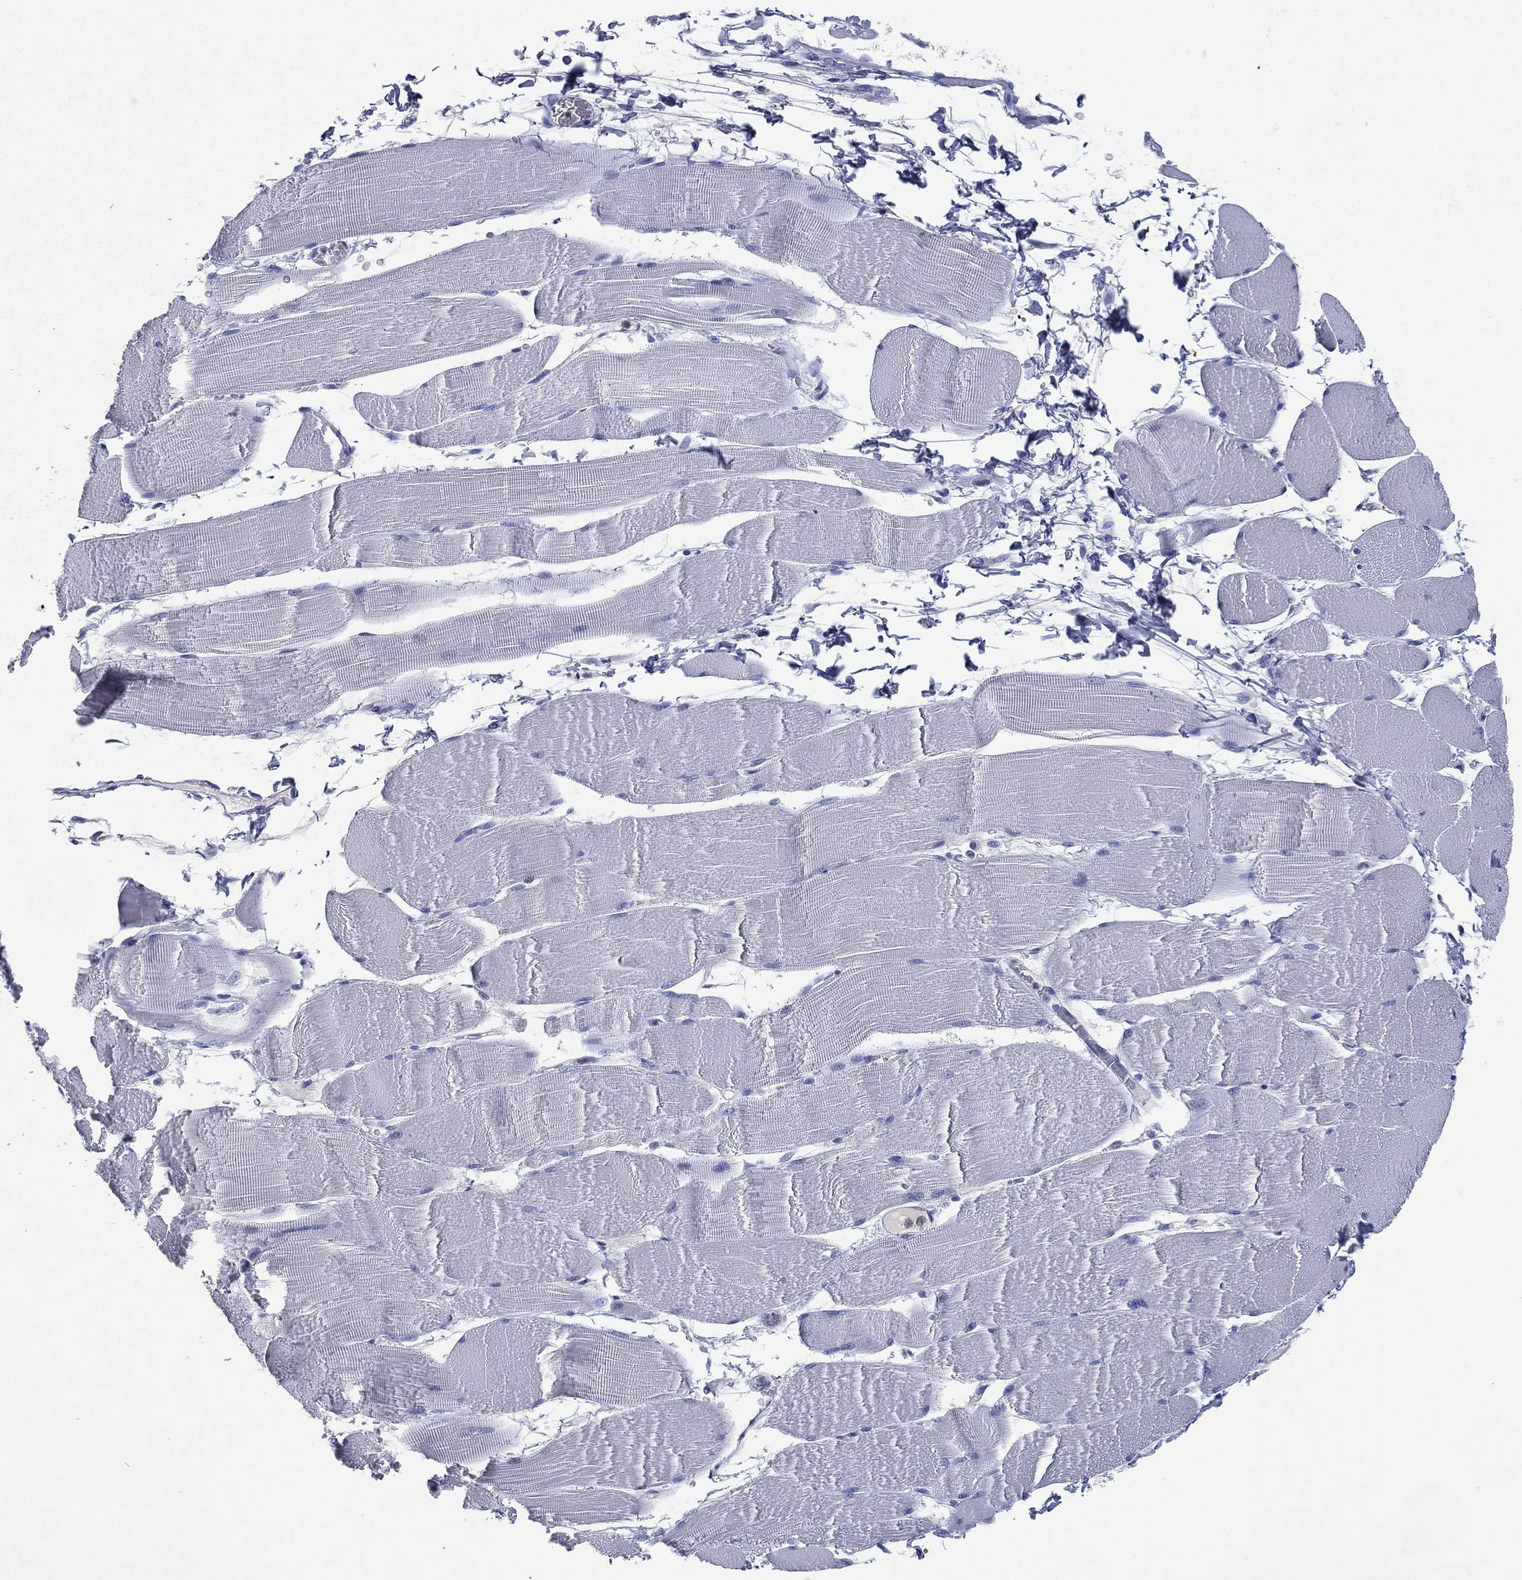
{"staining": {"intensity": "negative", "quantity": "none", "location": "none"}, "tissue": "skeletal muscle", "cell_type": "Myocytes", "image_type": "normal", "snomed": [{"axis": "morphology", "description": "Normal tissue, NOS"}, {"axis": "topography", "description": "Skeletal muscle"}], "caption": "IHC photomicrograph of normal skeletal muscle: skeletal muscle stained with DAB exhibits no significant protein positivity in myocytes.", "gene": "KRT7", "patient": {"sex": "male", "age": 56}}